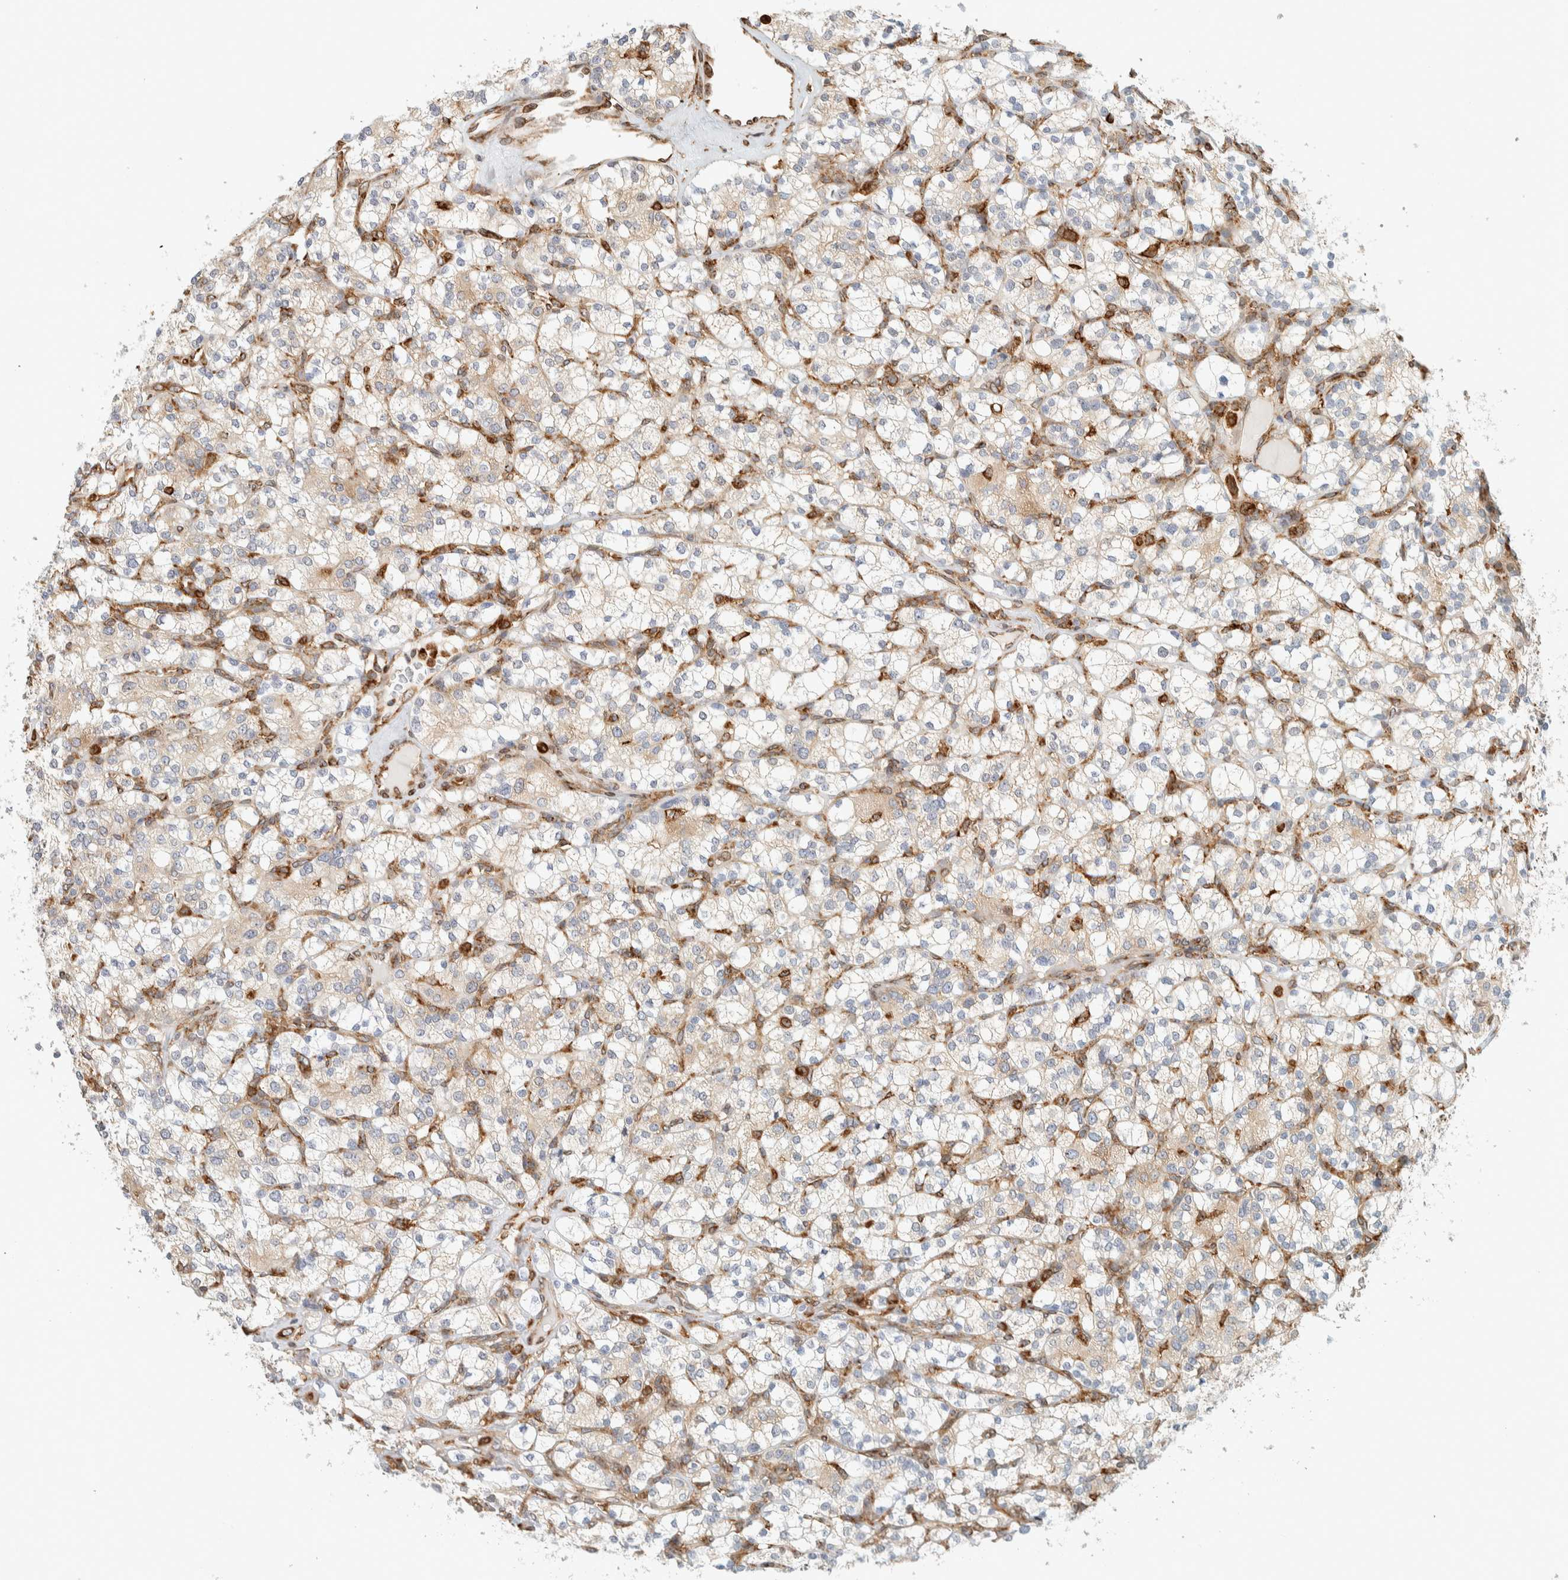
{"staining": {"intensity": "weak", "quantity": ">75%", "location": "cytoplasmic/membranous"}, "tissue": "renal cancer", "cell_type": "Tumor cells", "image_type": "cancer", "snomed": [{"axis": "morphology", "description": "Adenocarcinoma, NOS"}, {"axis": "topography", "description": "Kidney"}], "caption": "High-power microscopy captured an immunohistochemistry (IHC) histopathology image of adenocarcinoma (renal), revealing weak cytoplasmic/membranous positivity in about >75% of tumor cells.", "gene": "LLGL2", "patient": {"sex": "male", "age": 77}}